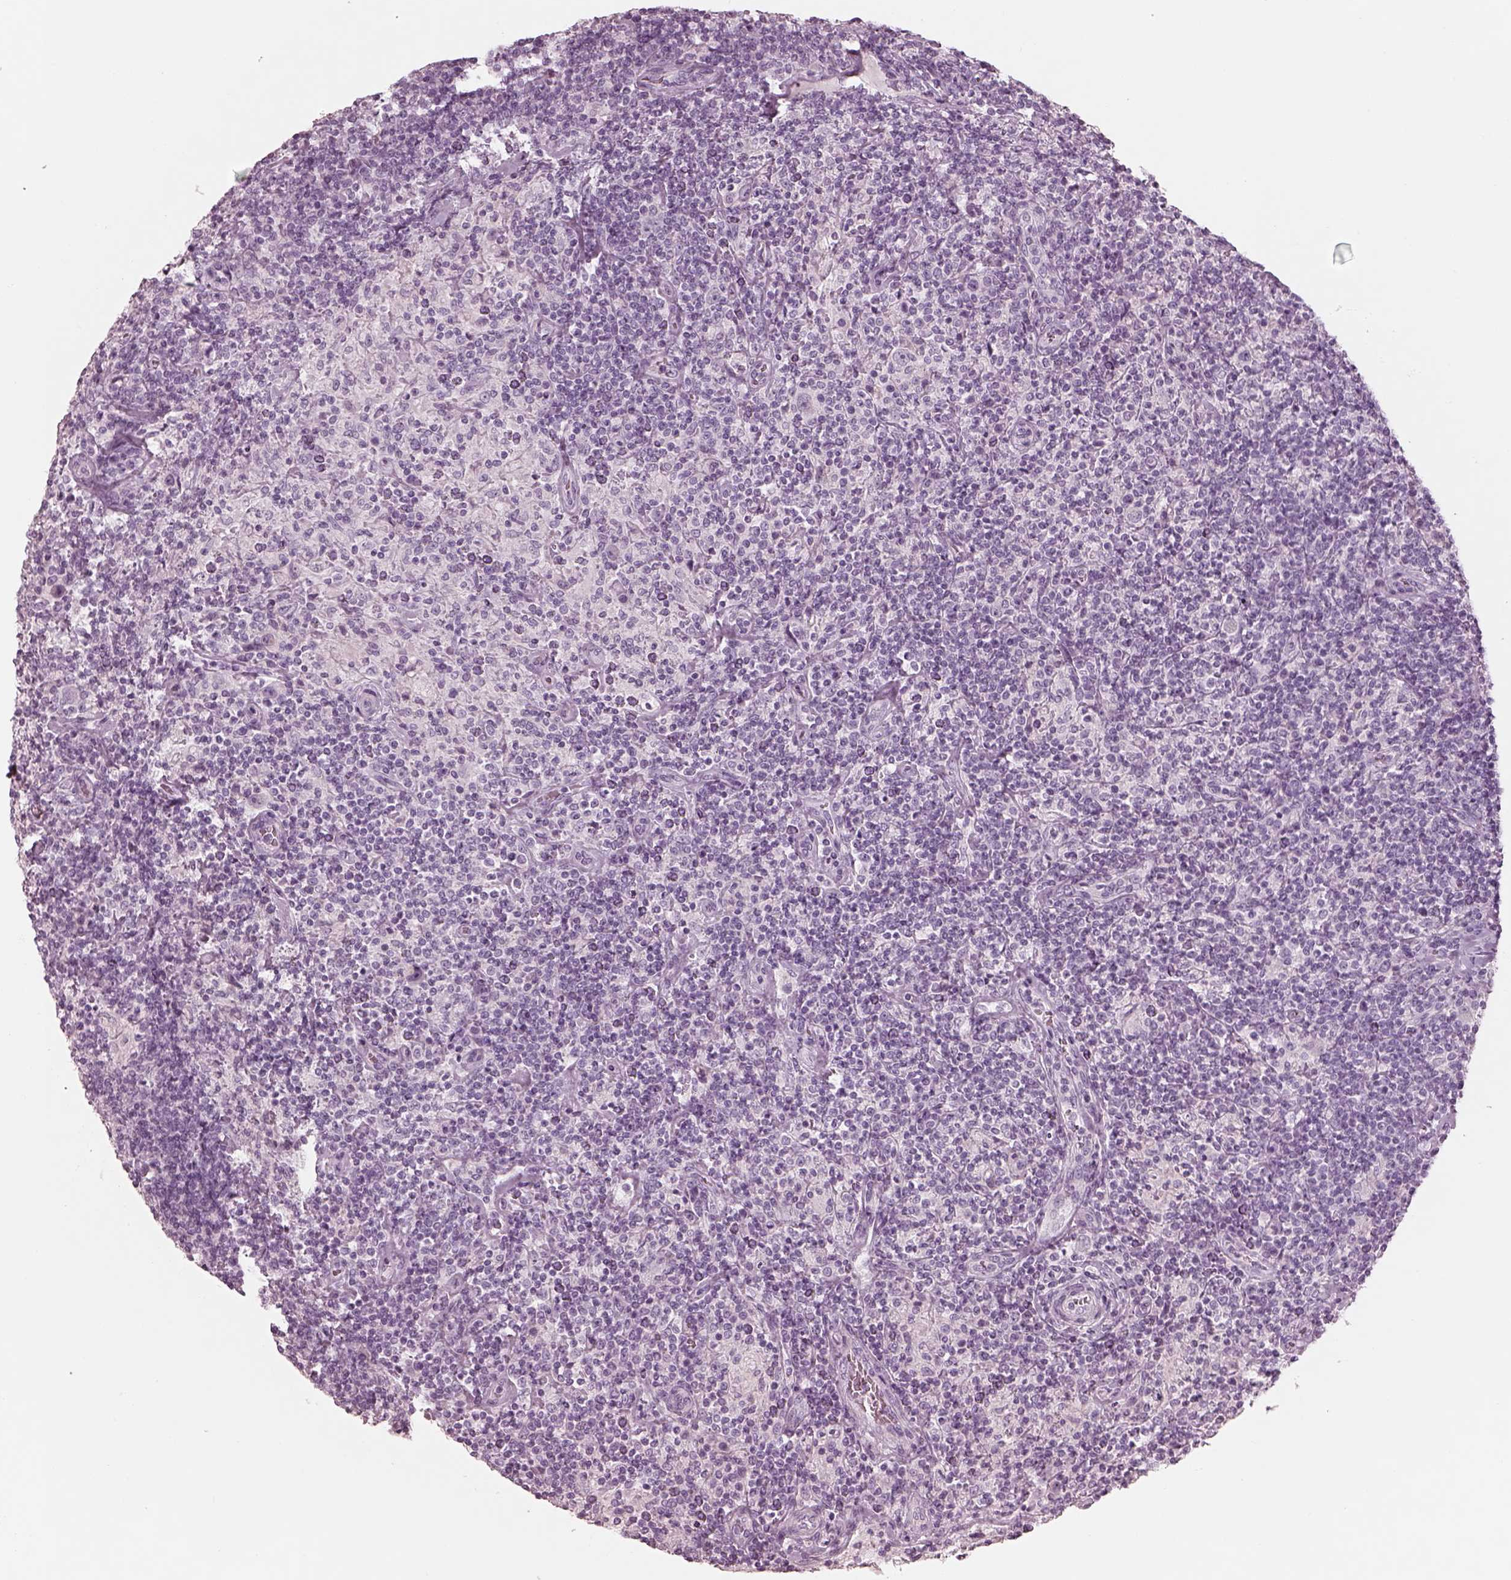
{"staining": {"intensity": "negative", "quantity": "none", "location": "none"}, "tissue": "lymphoma", "cell_type": "Tumor cells", "image_type": "cancer", "snomed": [{"axis": "morphology", "description": "Hodgkin's disease, NOS"}, {"axis": "topography", "description": "Lymph node"}], "caption": "The histopathology image demonstrates no significant staining in tumor cells of Hodgkin's disease. (Stains: DAB immunohistochemistry (IHC) with hematoxylin counter stain, Microscopy: brightfield microscopy at high magnification).", "gene": "PON3", "patient": {"sex": "male", "age": 70}}